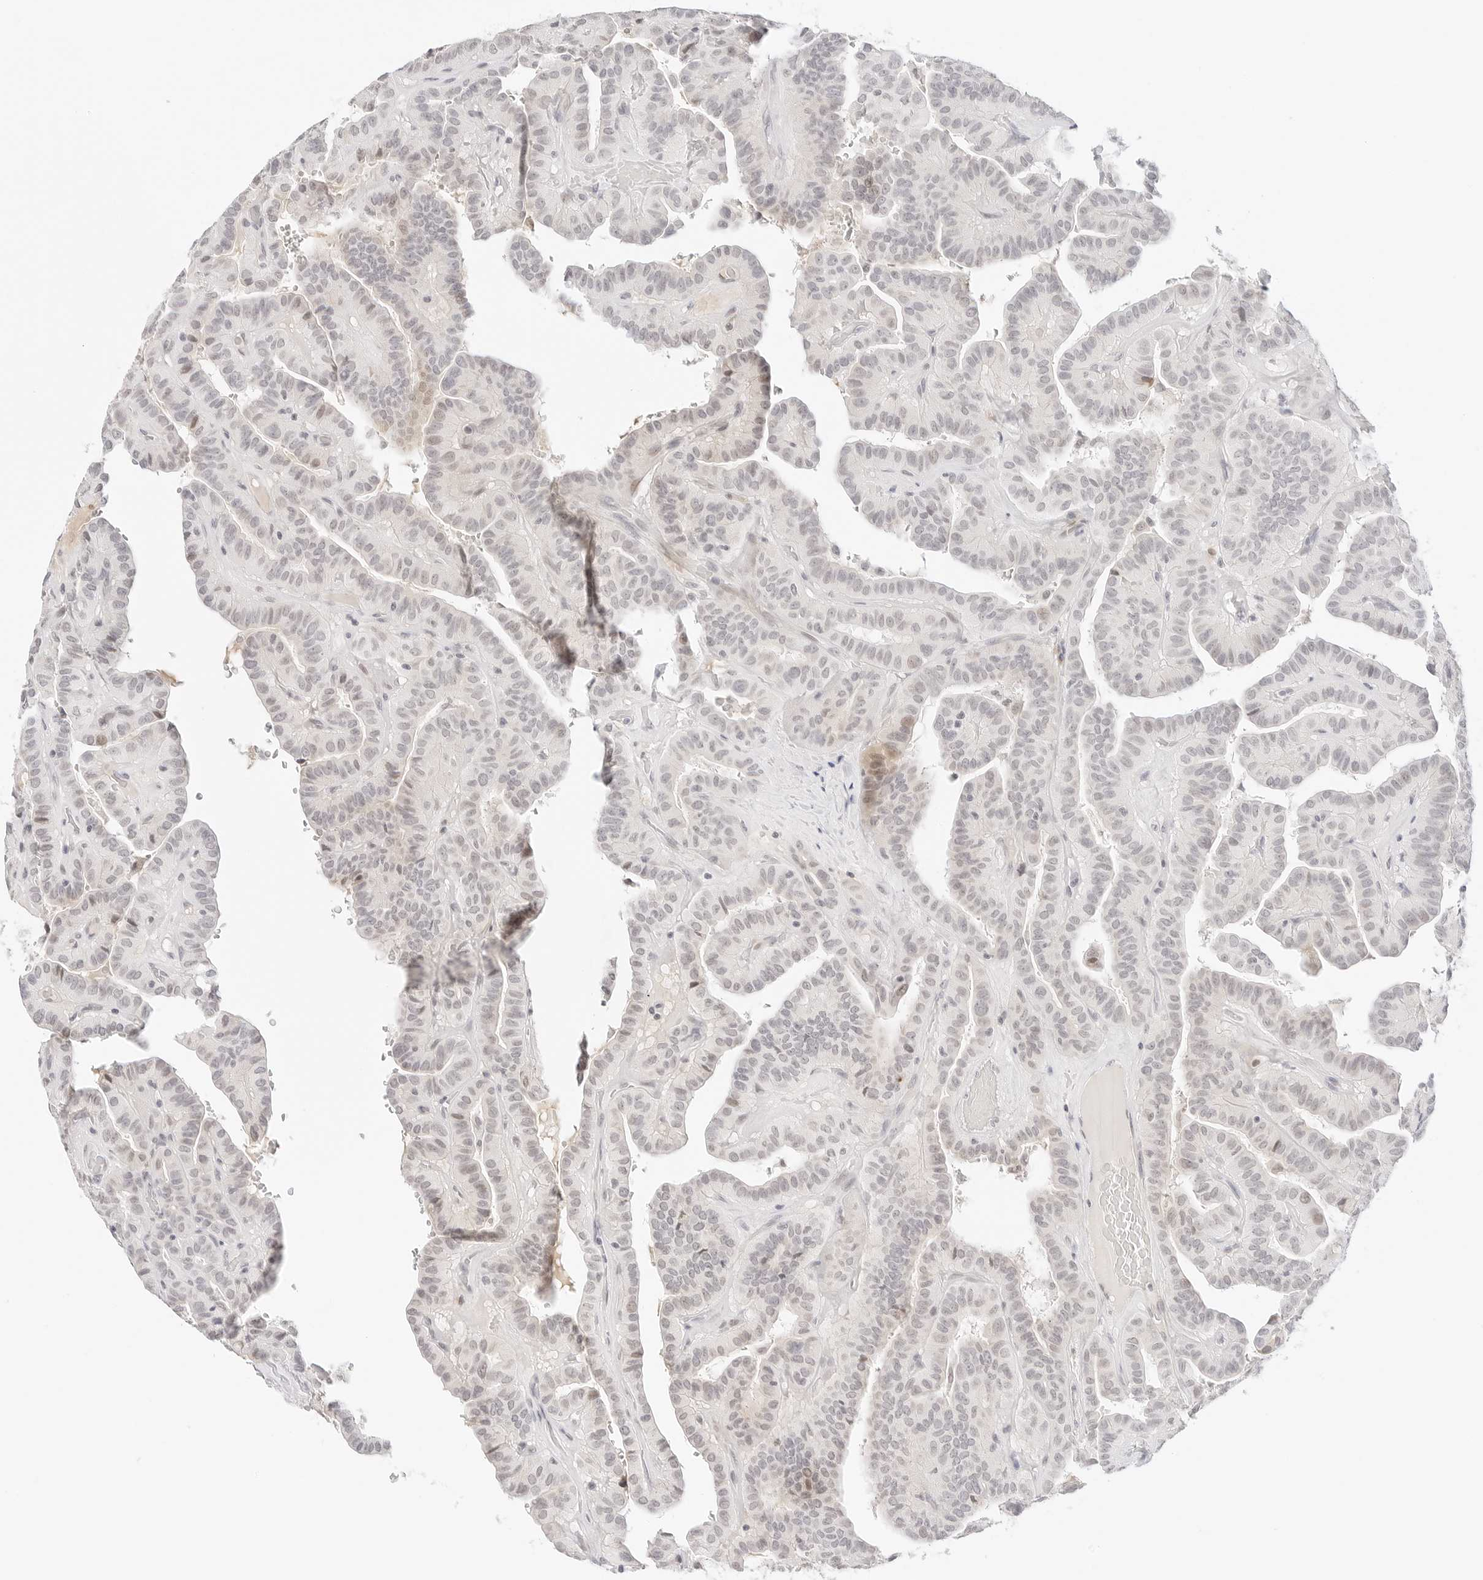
{"staining": {"intensity": "weak", "quantity": "<25%", "location": "nuclear"}, "tissue": "thyroid cancer", "cell_type": "Tumor cells", "image_type": "cancer", "snomed": [{"axis": "morphology", "description": "Papillary adenocarcinoma, NOS"}, {"axis": "topography", "description": "Thyroid gland"}], "caption": "An immunohistochemistry photomicrograph of papillary adenocarcinoma (thyroid) is shown. There is no staining in tumor cells of papillary adenocarcinoma (thyroid). (Brightfield microscopy of DAB (3,3'-diaminobenzidine) immunohistochemistry (IHC) at high magnification).", "gene": "XKR4", "patient": {"sex": "male", "age": 77}}